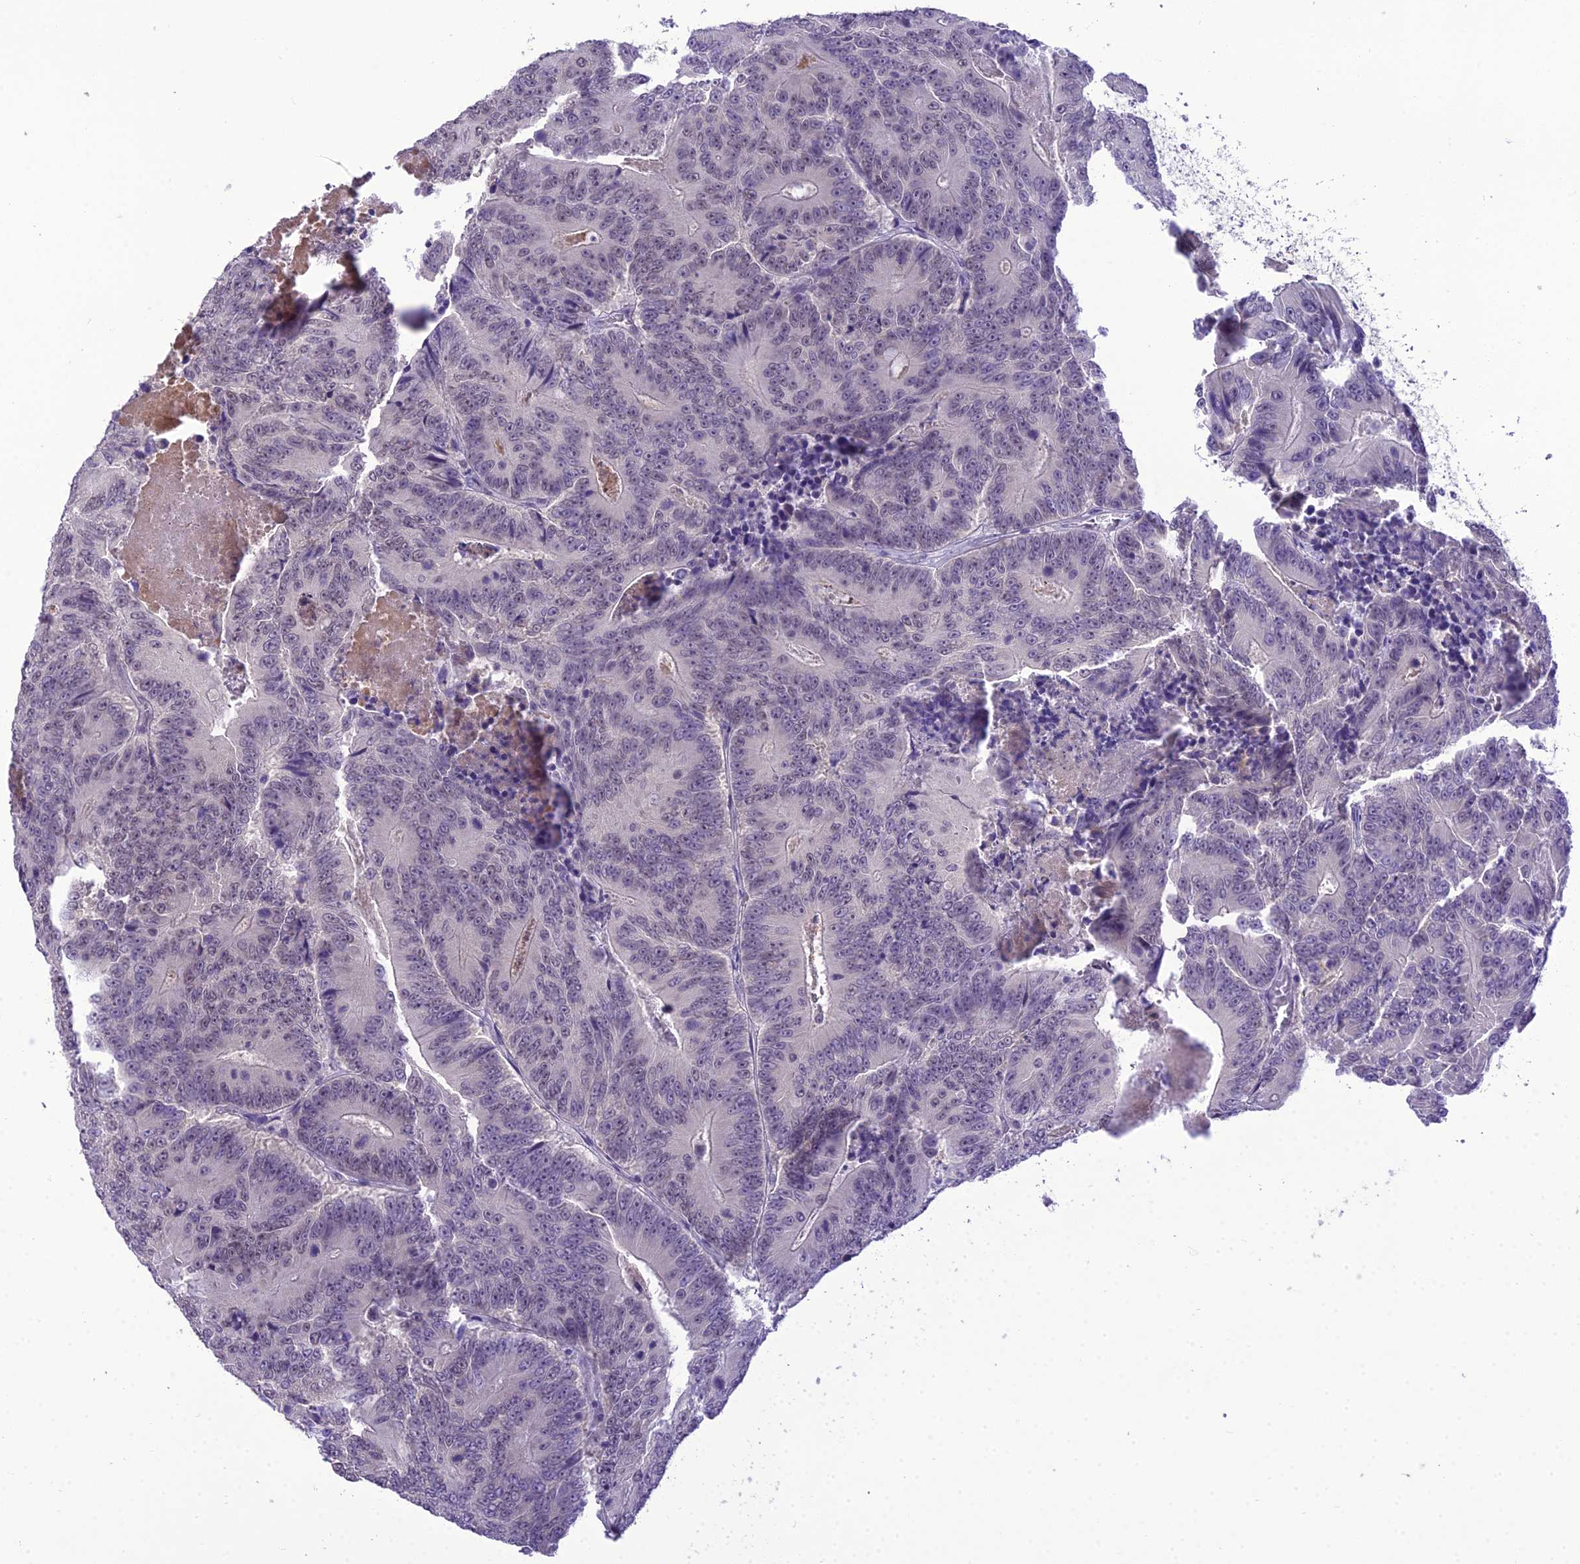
{"staining": {"intensity": "negative", "quantity": "none", "location": "none"}, "tissue": "colorectal cancer", "cell_type": "Tumor cells", "image_type": "cancer", "snomed": [{"axis": "morphology", "description": "Adenocarcinoma, NOS"}, {"axis": "topography", "description": "Colon"}], "caption": "Immunohistochemical staining of adenocarcinoma (colorectal) shows no significant expression in tumor cells. The staining is performed using DAB (3,3'-diaminobenzidine) brown chromogen with nuclei counter-stained in using hematoxylin.", "gene": "SH3RF3", "patient": {"sex": "male", "age": 83}}